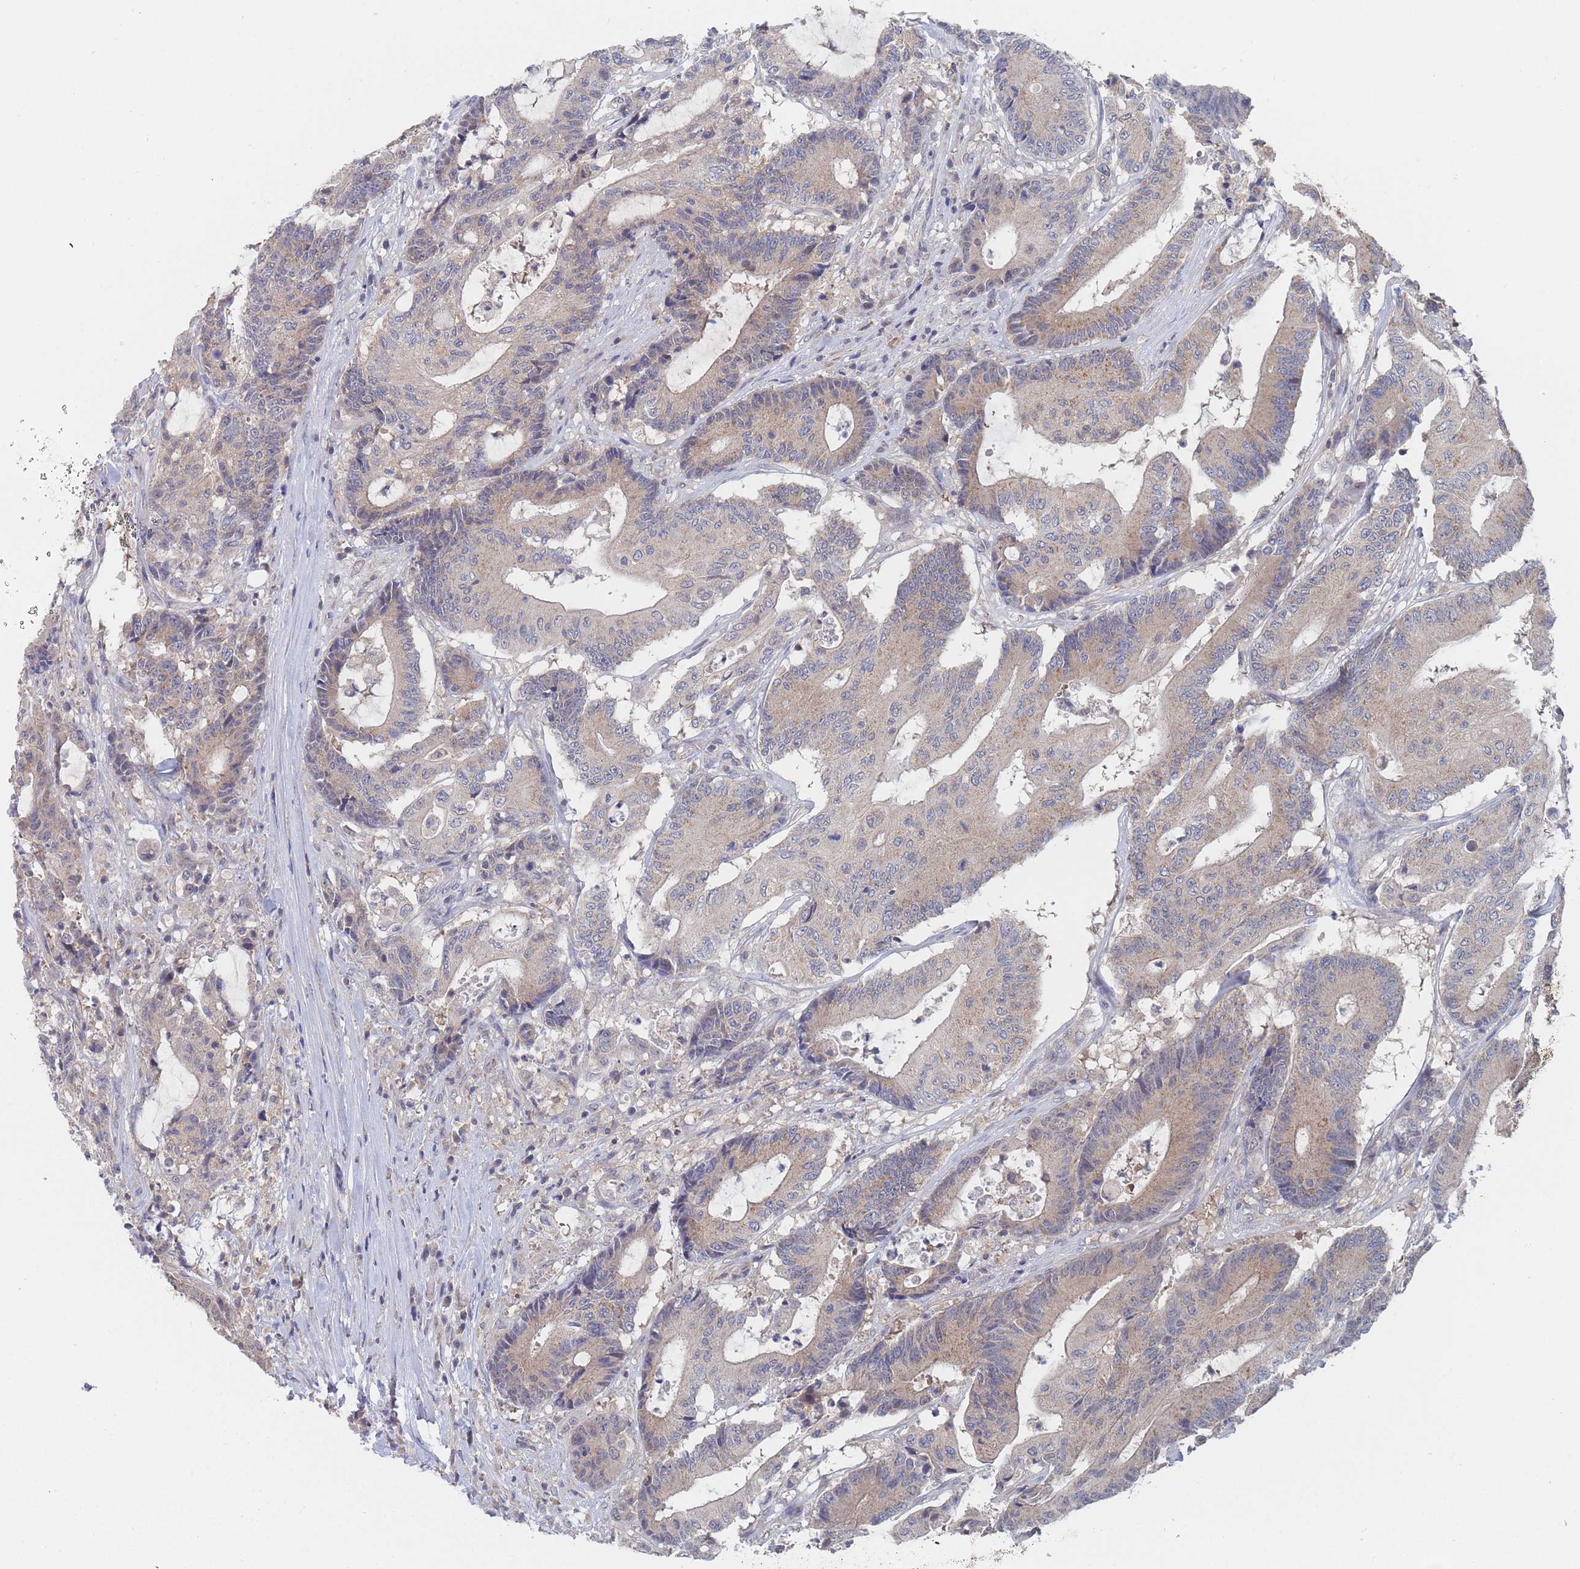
{"staining": {"intensity": "moderate", "quantity": "25%-75%", "location": "cytoplasmic/membranous"}, "tissue": "colorectal cancer", "cell_type": "Tumor cells", "image_type": "cancer", "snomed": [{"axis": "morphology", "description": "Adenocarcinoma, NOS"}, {"axis": "topography", "description": "Colon"}], "caption": "Protein staining of adenocarcinoma (colorectal) tissue demonstrates moderate cytoplasmic/membranous expression in approximately 25%-75% of tumor cells.", "gene": "PPP6C", "patient": {"sex": "female", "age": 84}}